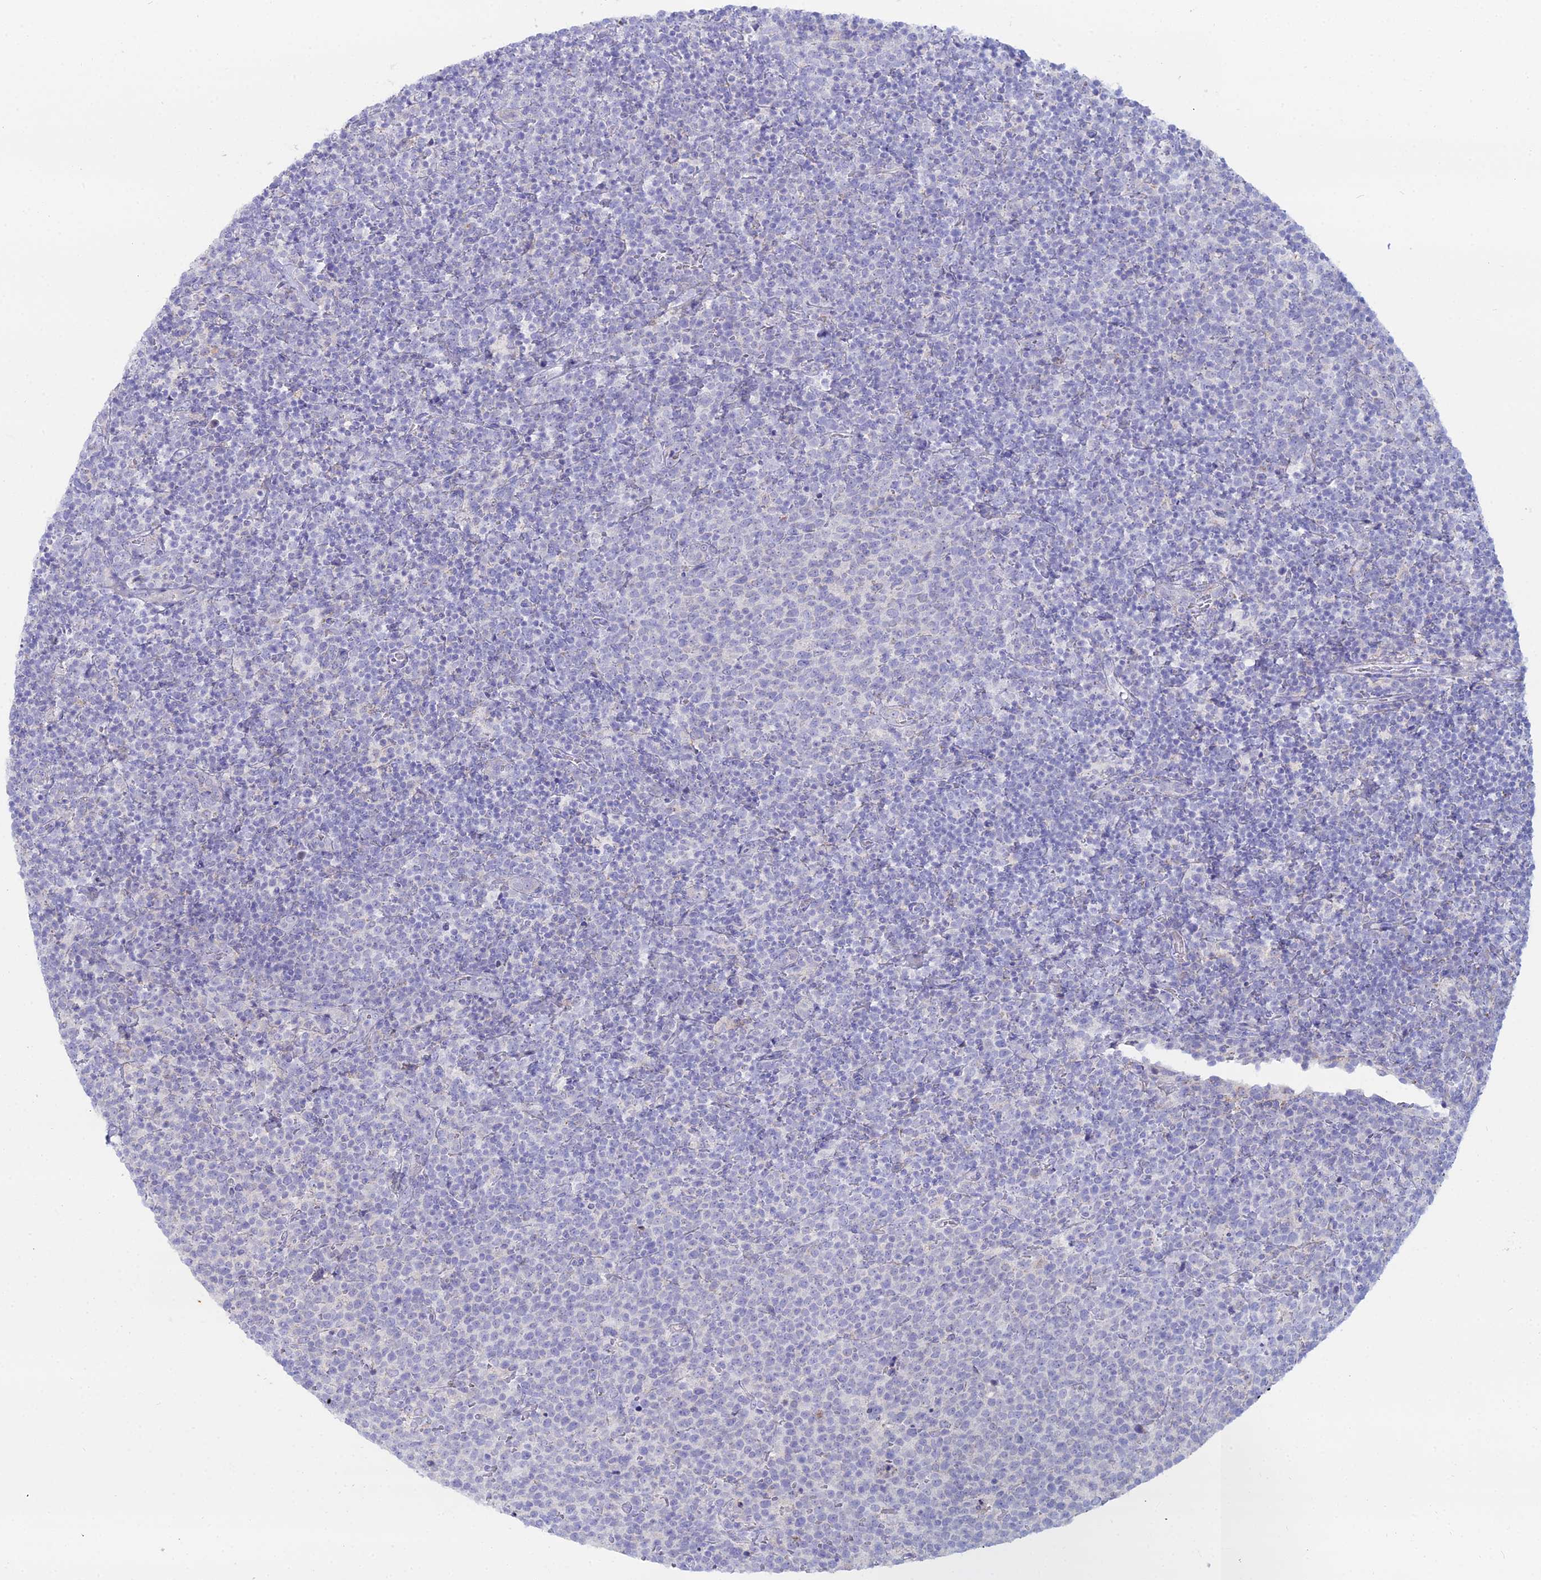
{"staining": {"intensity": "negative", "quantity": "none", "location": "none"}, "tissue": "lymphoma", "cell_type": "Tumor cells", "image_type": "cancer", "snomed": [{"axis": "morphology", "description": "Malignant lymphoma, non-Hodgkin's type, High grade"}, {"axis": "topography", "description": "Lymph node"}], "caption": "Lymphoma was stained to show a protein in brown. There is no significant positivity in tumor cells.", "gene": "DHX34", "patient": {"sex": "male", "age": 61}}